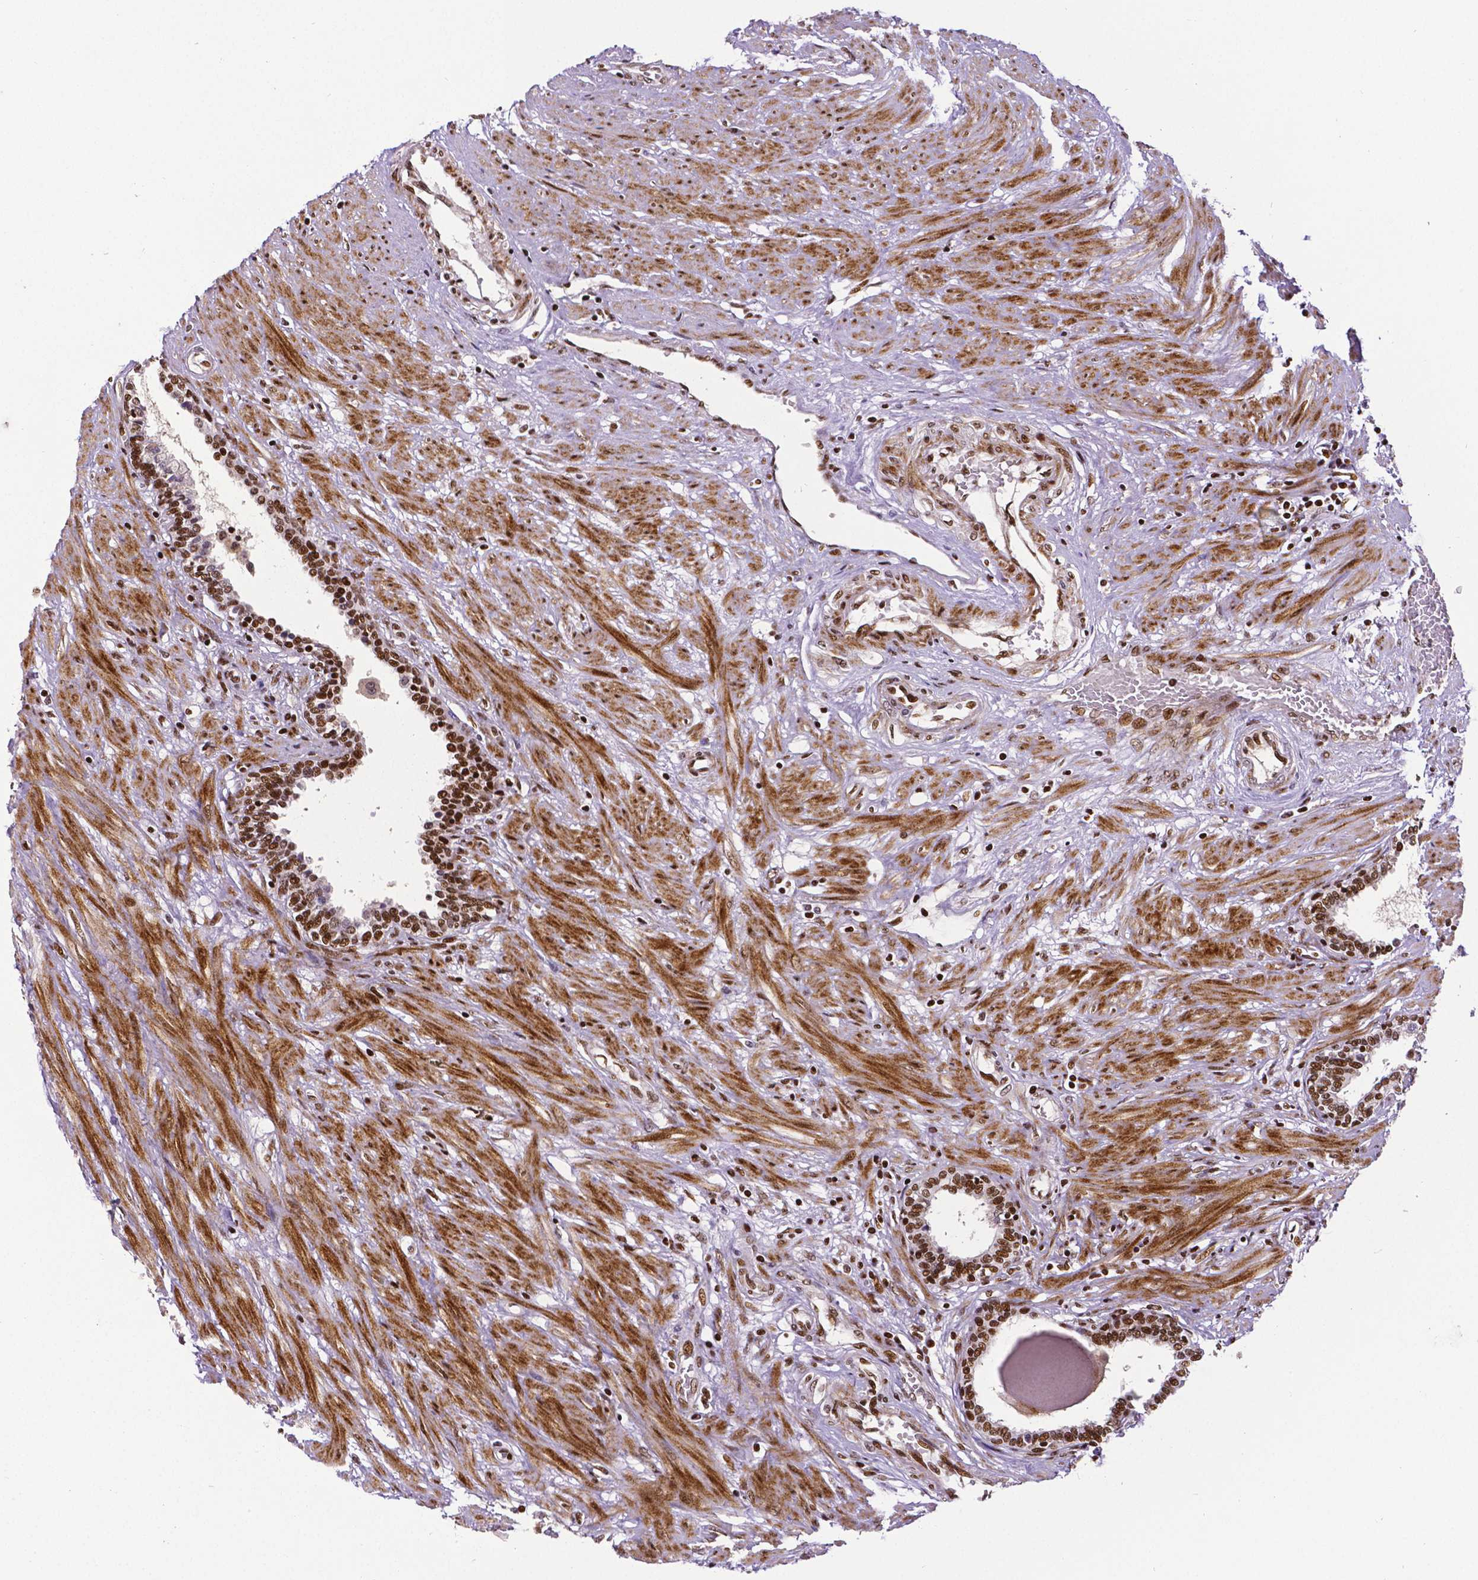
{"staining": {"intensity": "moderate", "quantity": ">75%", "location": "nuclear"}, "tissue": "prostate", "cell_type": "Glandular cells", "image_type": "normal", "snomed": [{"axis": "morphology", "description": "Normal tissue, NOS"}, {"axis": "topography", "description": "Prostate"}], "caption": "Immunohistochemistry staining of unremarkable prostate, which shows medium levels of moderate nuclear positivity in approximately >75% of glandular cells indicating moderate nuclear protein expression. The staining was performed using DAB (brown) for protein detection and nuclei were counterstained in hematoxylin (blue).", "gene": "CTCF", "patient": {"sex": "male", "age": 55}}